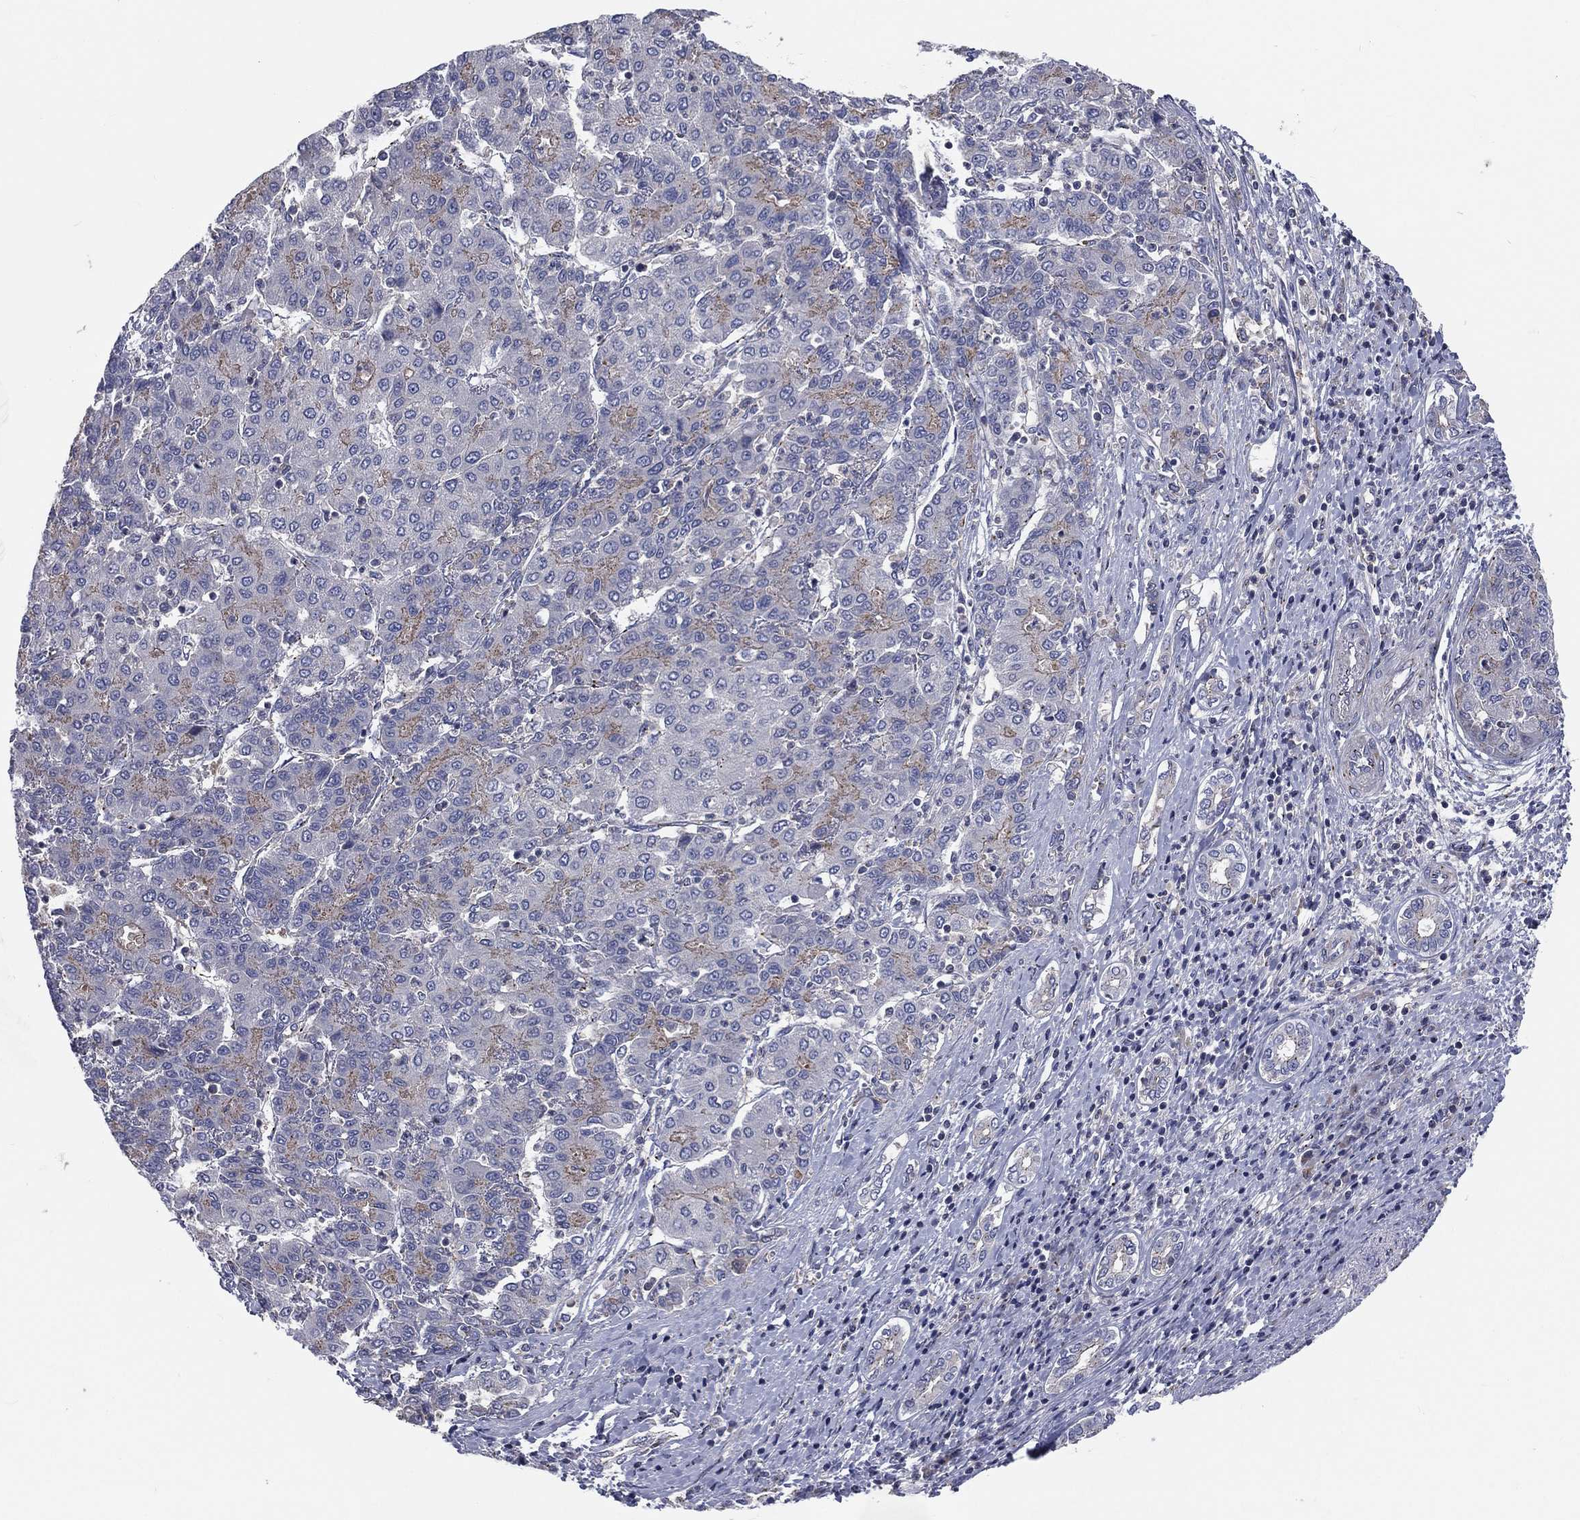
{"staining": {"intensity": "weak", "quantity": "<25%", "location": "cytoplasmic/membranous"}, "tissue": "liver cancer", "cell_type": "Tumor cells", "image_type": "cancer", "snomed": [{"axis": "morphology", "description": "Carcinoma, Hepatocellular, NOS"}, {"axis": "topography", "description": "Liver"}], "caption": "Immunohistochemical staining of liver hepatocellular carcinoma displays no significant expression in tumor cells. (Stains: DAB (3,3'-diaminobenzidine) immunohistochemistry (IHC) with hematoxylin counter stain, Microscopy: brightfield microscopy at high magnification).", "gene": "CROCC", "patient": {"sex": "male", "age": 65}}